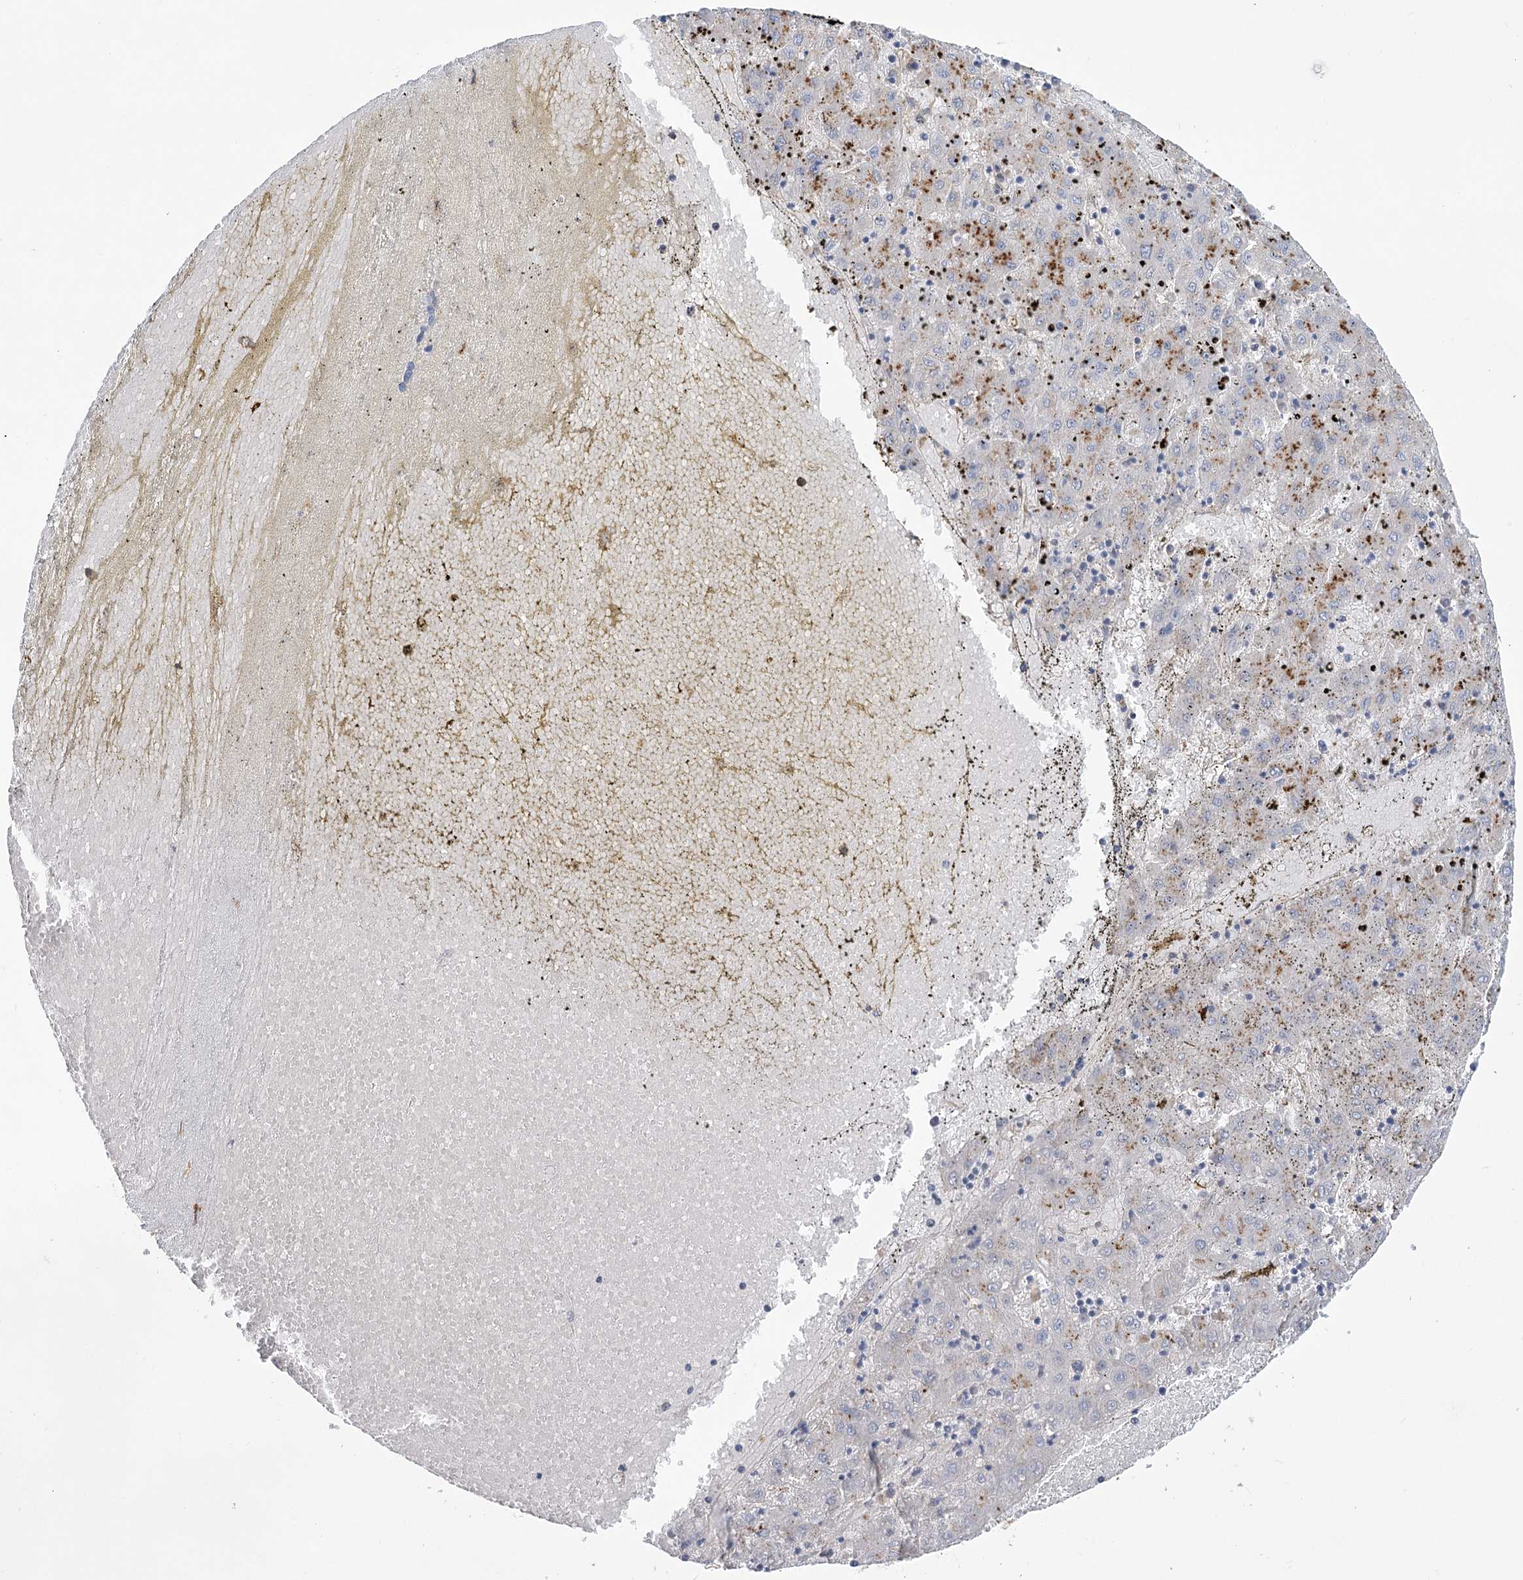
{"staining": {"intensity": "negative", "quantity": "none", "location": "none"}, "tissue": "liver cancer", "cell_type": "Tumor cells", "image_type": "cancer", "snomed": [{"axis": "morphology", "description": "Carcinoma, Hepatocellular, NOS"}, {"axis": "topography", "description": "Liver"}], "caption": "A histopathology image of human liver cancer is negative for staining in tumor cells.", "gene": "GUSB", "patient": {"sex": "male", "age": 72}}